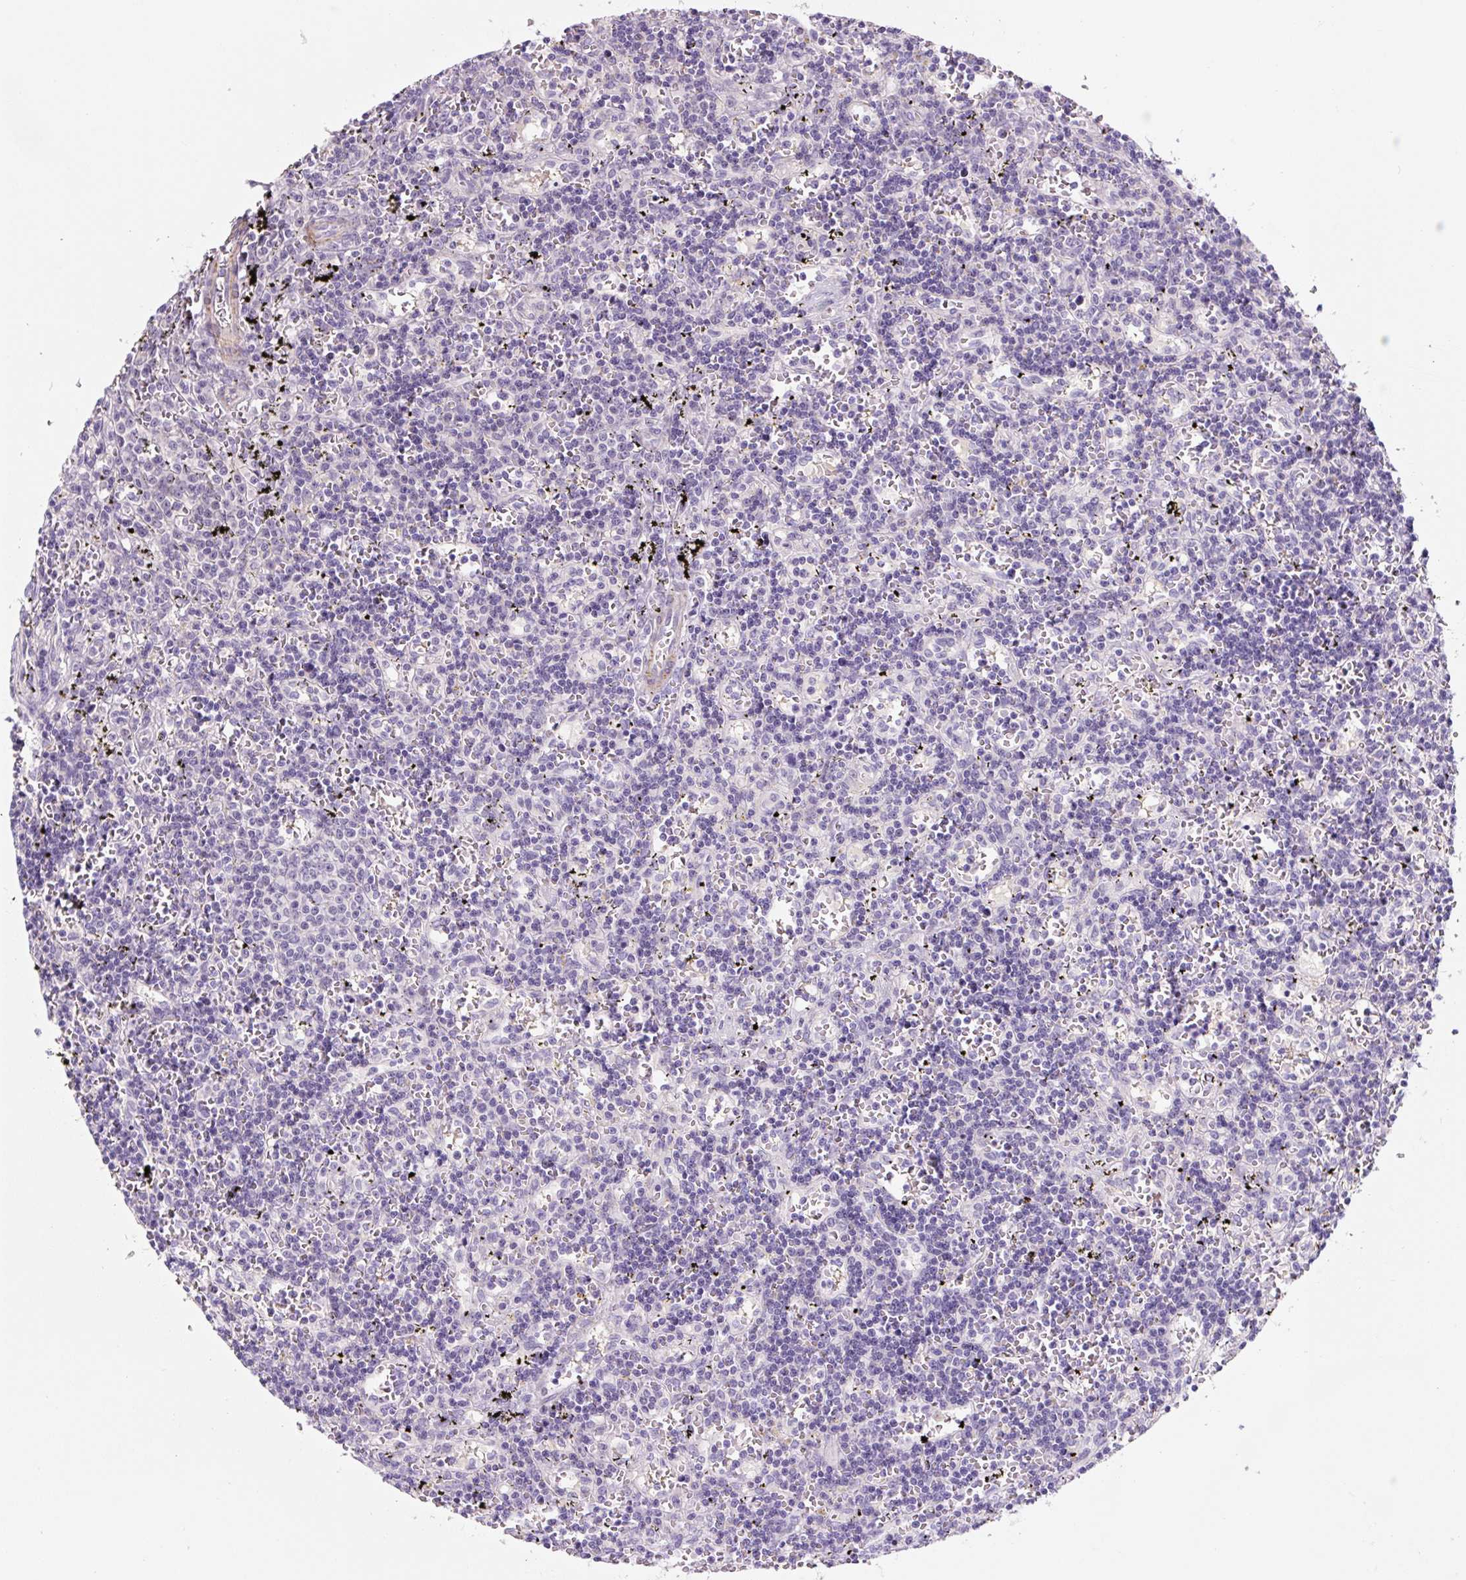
{"staining": {"intensity": "negative", "quantity": "none", "location": "none"}, "tissue": "lymphoma", "cell_type": "Tumor cells", "image_type": "cancer", "snomed": [{"axis": "morphology", "description": "Malignant lymphoma, non-Hodgkin's type, Low grade"}, {"axis": "topography", "description": "Spleen"}], "caption": "Tumor cells show no significant staining in low-grade malignant lymphoma, non-Hodgkin's type.", "gene": "CCL25", "patient": {"sex": "male", "age": 60}}